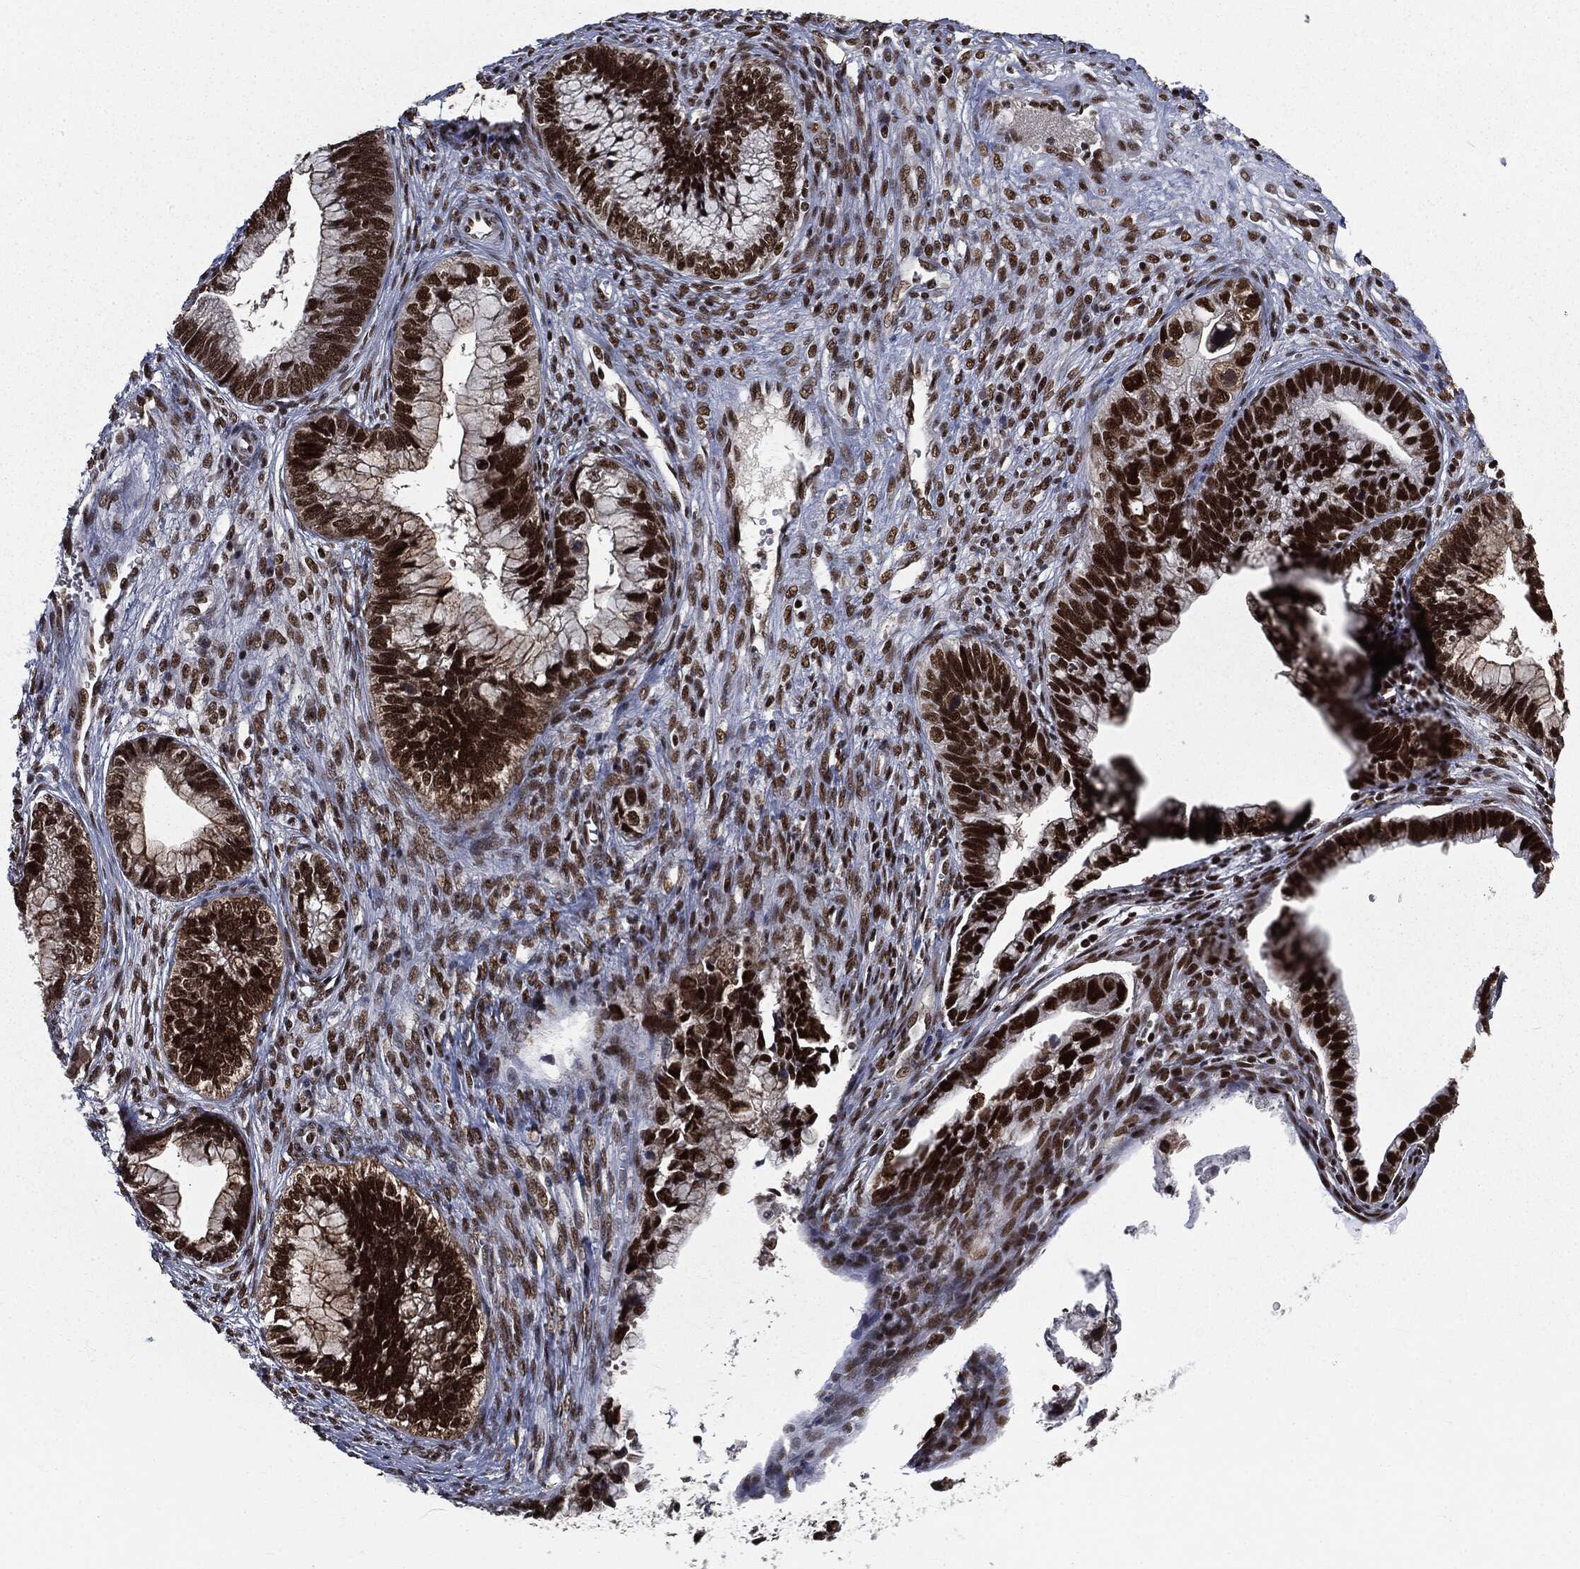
{"staining": {"intensity": "strong", "quantity": ">75%", "location": "nuclear"}, "tissue": "cervical cancer", "cell_type": "Tumor cells", "image_type": "cancer", "snomed": [{"axis": "morphology", "description": "Adenocarcinoma, NOS"}, {"axis": "topography", "description": "Cervix"}], "caption": "Adenocarcinoma (cervical) tissue reveals strong nuclear staining in approximately >75% of tumor cells, visualized by immunohistochemistry.", "gene": "DPH2", "patient": {"sex": "female", "age": 44}}